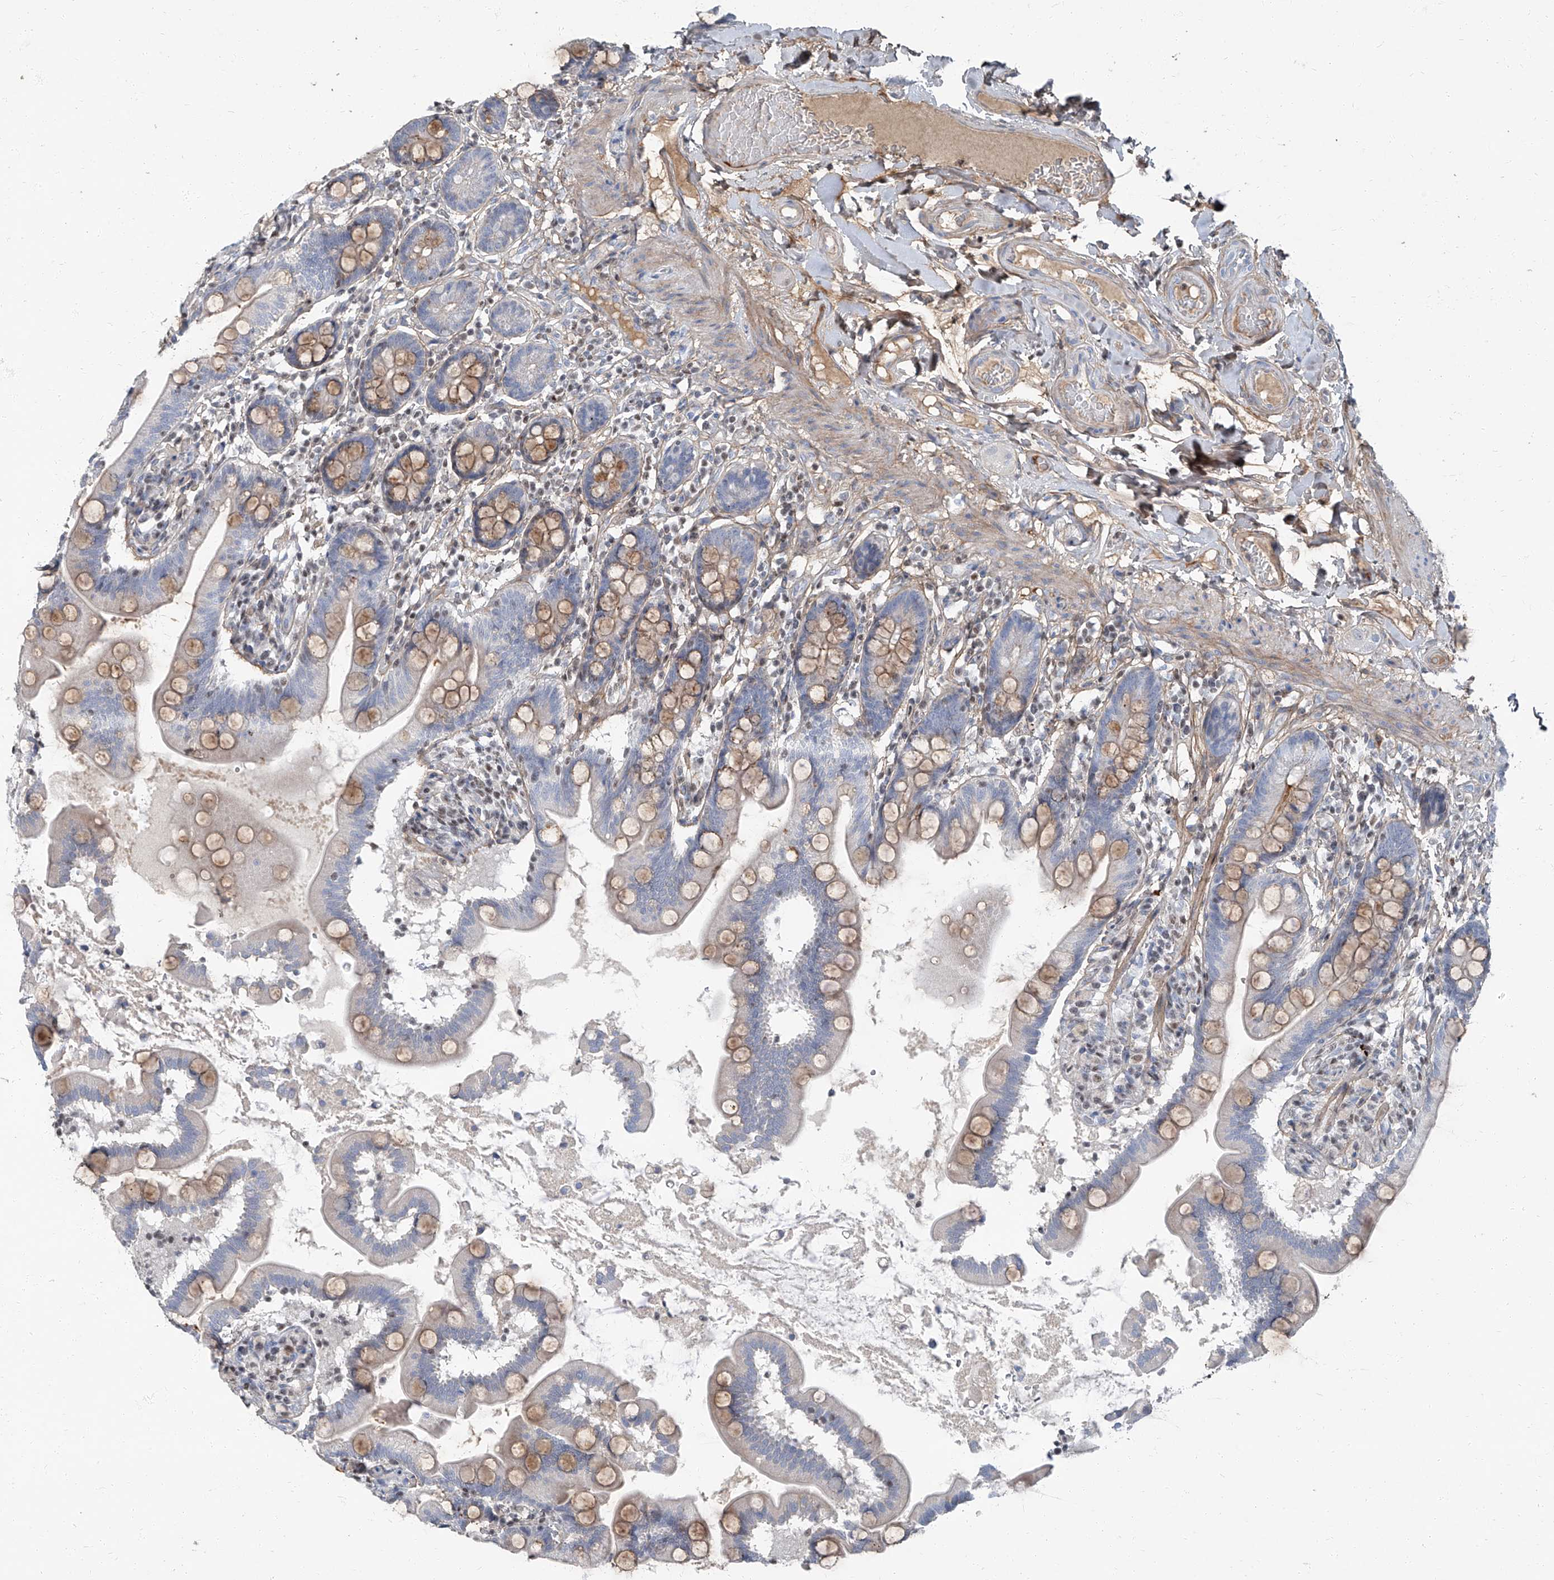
{"staining": {"intensity": "weak", "quantity": "<25%", "location": "cytoplasmic/membranous"}, "tissue": "small intestine", "cell_type": "Glandular cells", "image_type": "normal", "snomed": [{"axis": "morphology", "description": "Normal tissue, NOS"}, {"axis": "topography", "description": "Small intestine"}], "caption": "Human small intestine stained for a protein using immunohistochemistry (IHC) reveals no expression in glandular cells.", "gene": "HOXA3", "patient": {"sex": "female", "age": 64}}